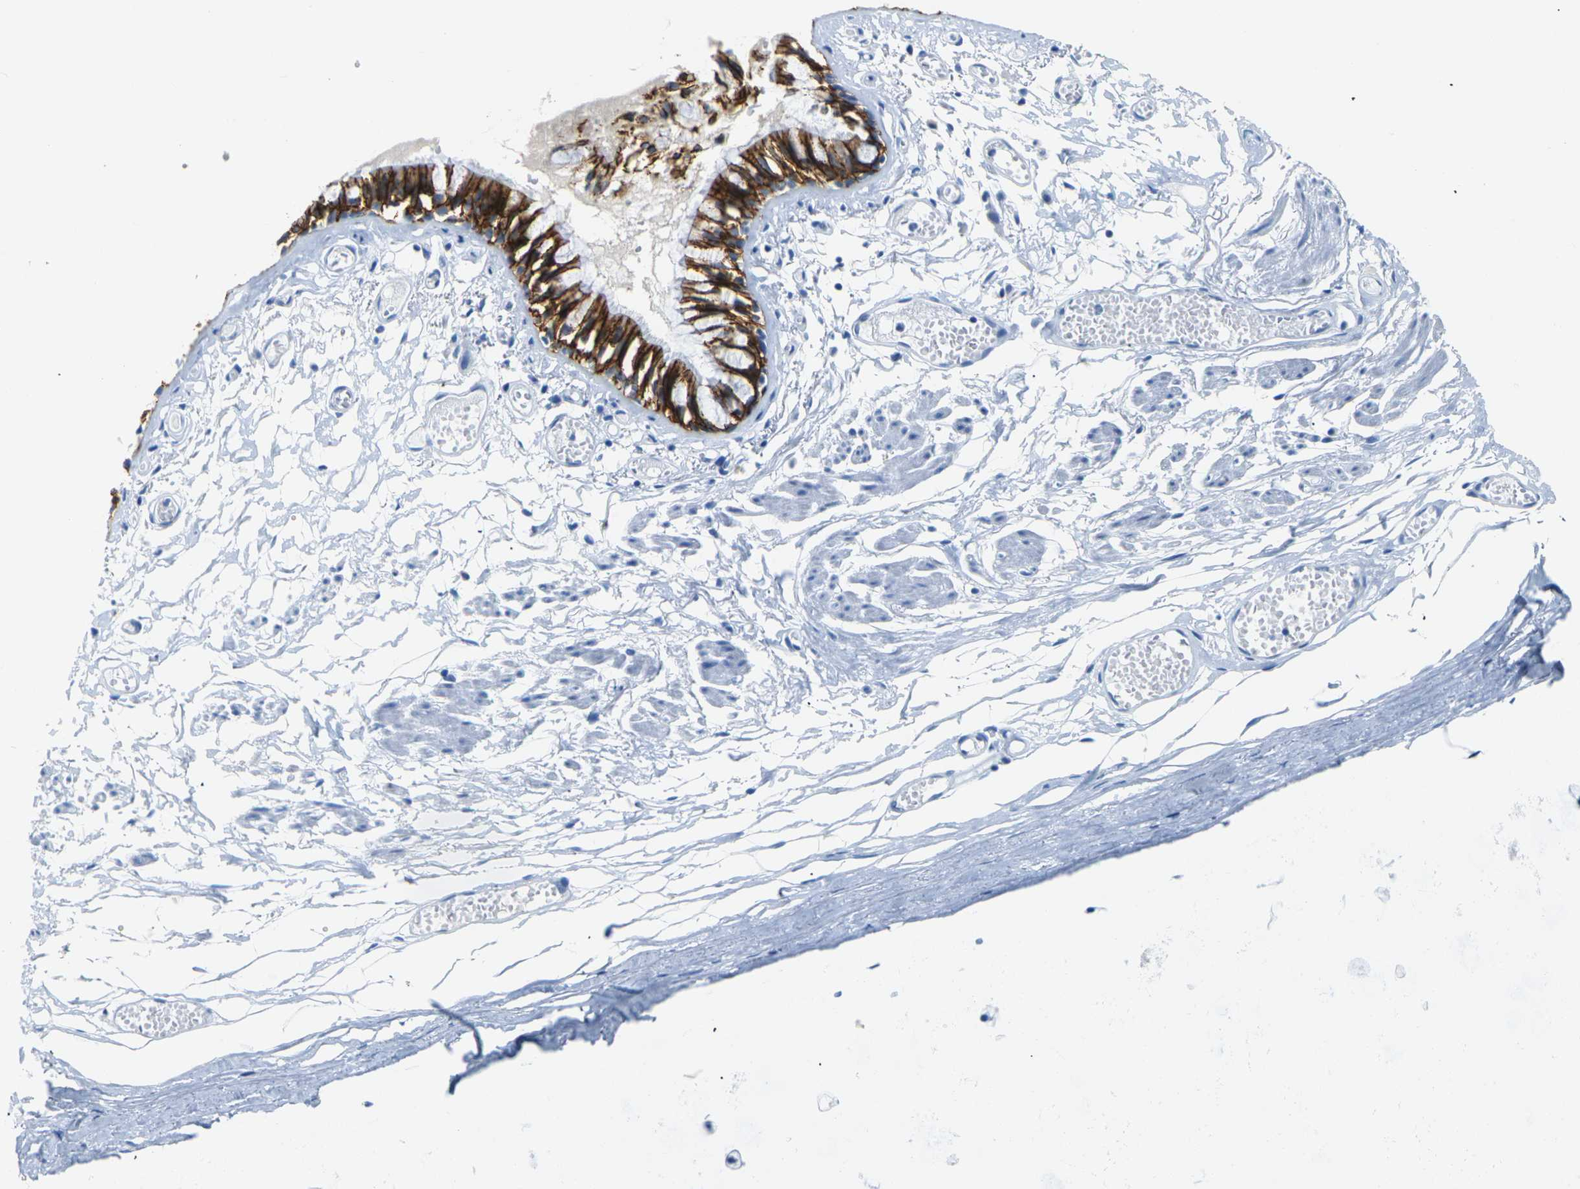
{"staining": {"intensity": "strong", "quantity": ">75%", "location": "cytoplasmic/membranous"}, "tissue": "bronchus", "cell_type": "Respiratory epithelial cells", "image_type": "normal", "snomed": [{"axis": "morphology", "description": "Normal tissue, NOS"}, {"axis": "morphology", "description": "Inflammation, NOS"}, {"axis": "topography", "description": "Cartilage tissue"}, {"axis": "topography", "description": "Lung"}], "caption": "Strong cytoplasmic/membranous expression for a protein is present in approximately >75% of respiratory epithelial cells of unremarkable bronchus using immunohistochemistry (IHC).", "gene": "CLDN7", "patient": {"sex": "male", "age": 71}}